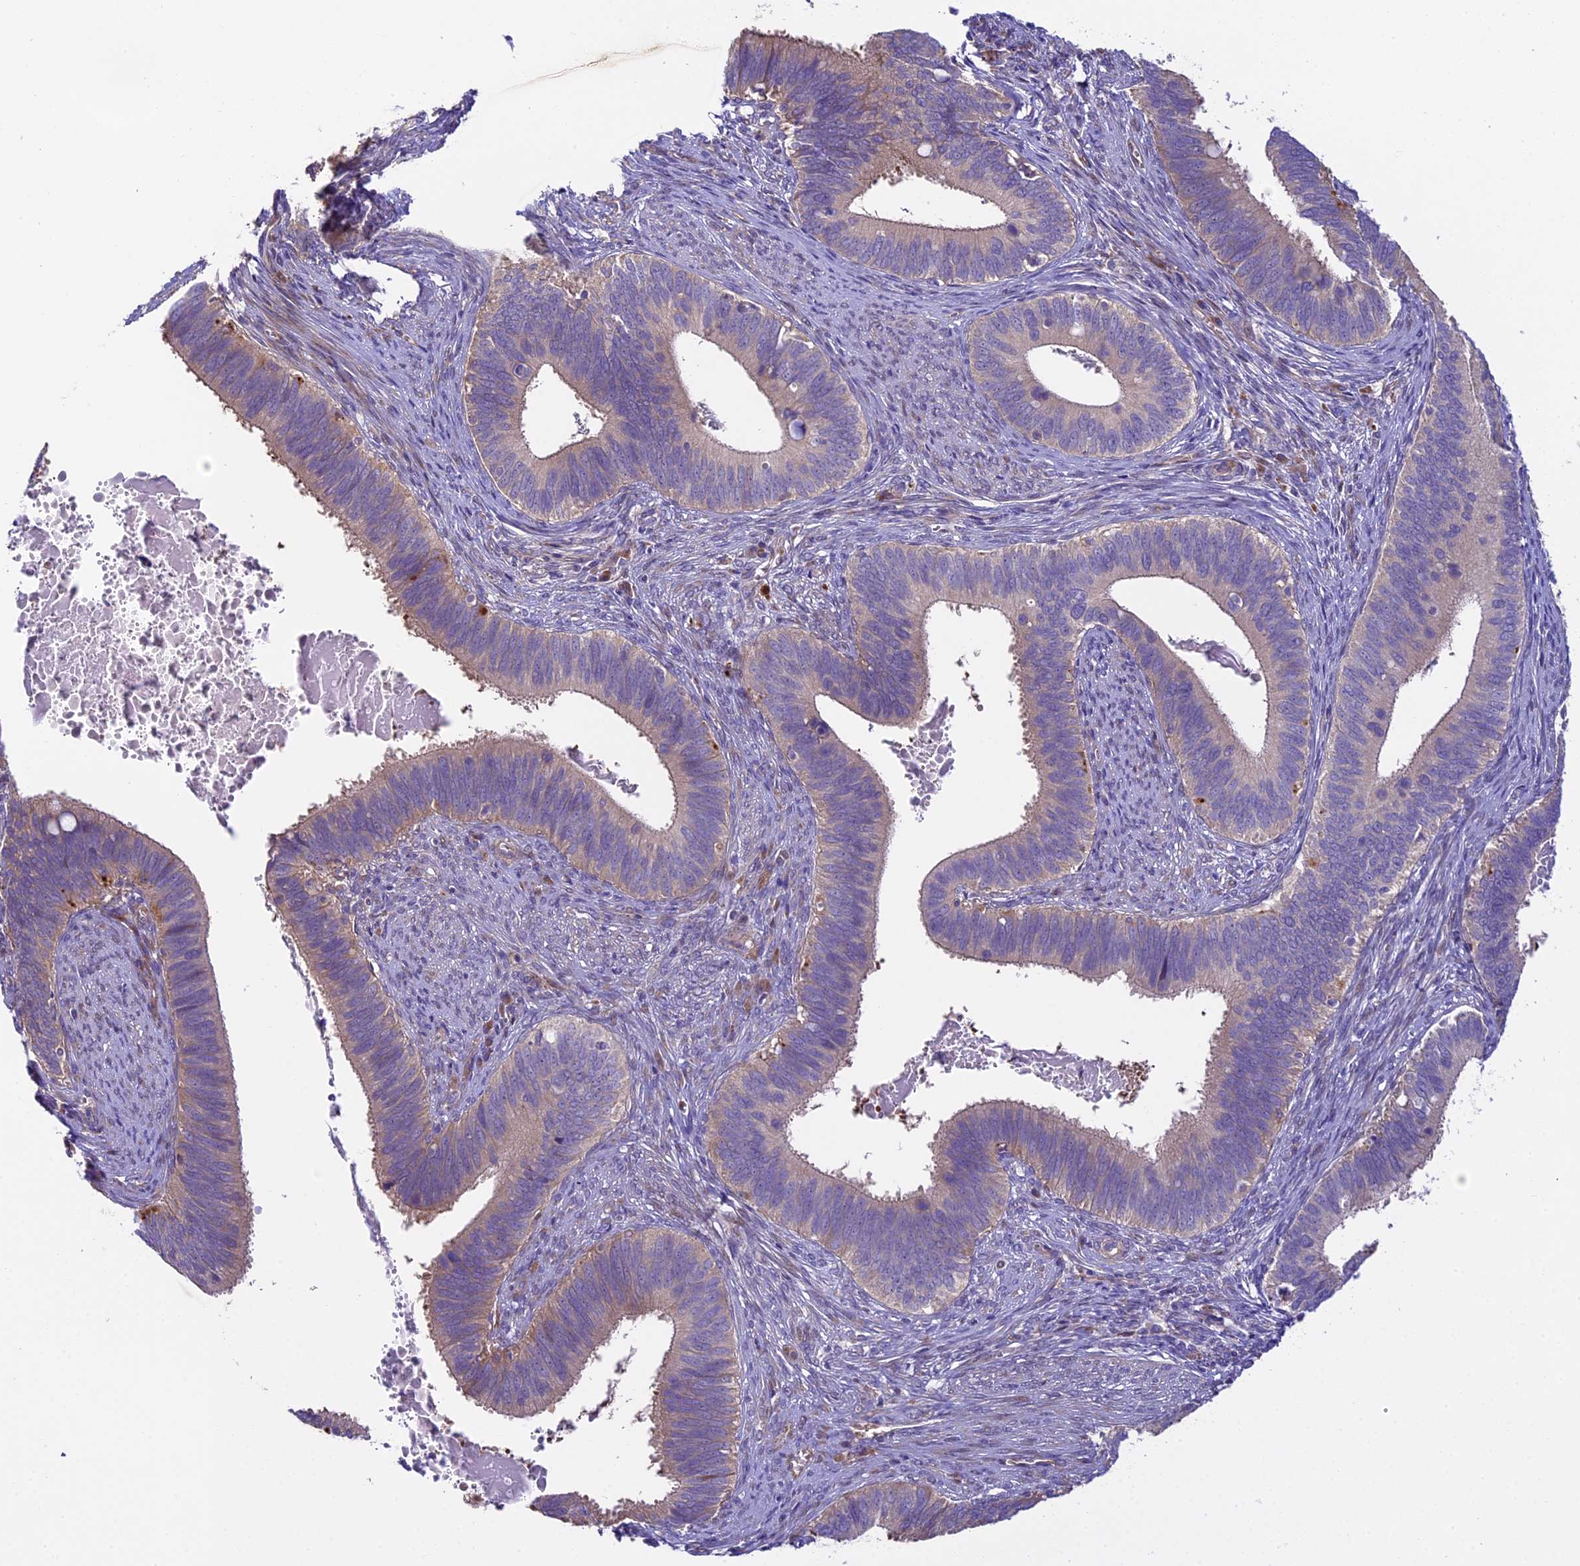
{"staining": {"intensity": "negative", "quantity": "none", "location": "none"}, "tissue": "cervical cancer", "cell_type": "Tumor cells", "image_type": "cancer", "snomed": [{"axis": "morphology", "description": "Adenocarcinoma, NOS"}, {"axis": "topography", "description": "Cervix"}], "caption": "An immunohistochemistry (IHC) photomicrograph of adenocarcinoma (cervical) is shown. There is no staining in tumor cells of adenocarcinoma (cervical).", "gene": "SPIRE1", "patient": {"sex": "female", "age": 42}}